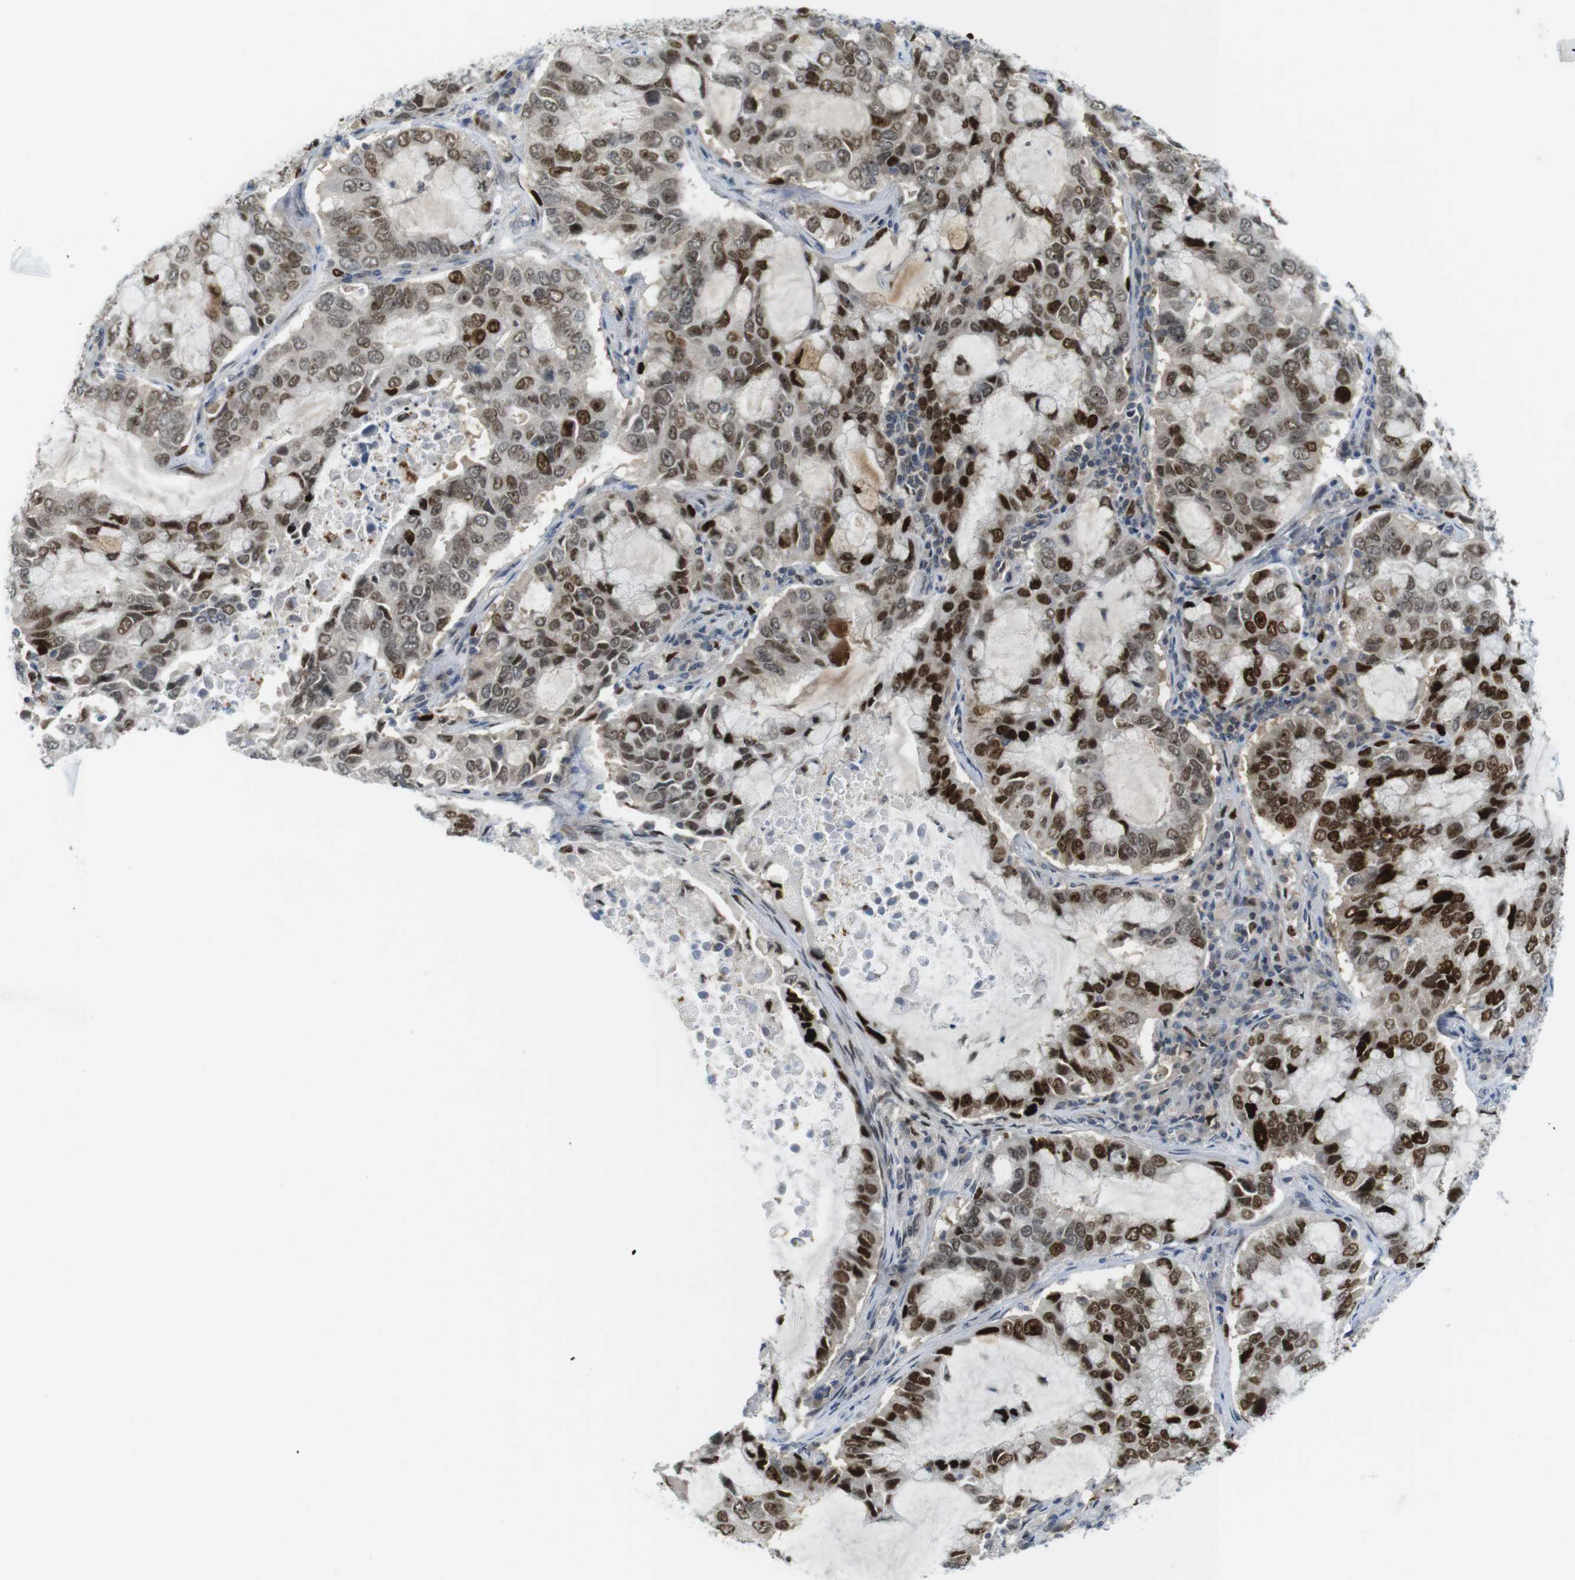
{"staining": {"intensity": "strong", "quantity": "25%-75%", "location": "nuclear"}, "tissue": "lung cancer", "cell_type": "Tumor cells", "image_type": "cancer", "snomed": [{"axis": "morphology", "description": "Adenocarcinoma, NOS"}, {"axis": "topography", "description": "Lung"}], "caption": "Immunohistochemistry (IHC) staining of lung cancer (adenocarcinoma), which reveals high levels of strong nuclear staining in about 25%-75% of tumor cells indicating strong nuclear protein staining. The staining was performed using DAB (3,3'-diaminobenzidine) (brown) for protein detection and nuclei were counterstained in hematoxylin (blue).", "gene": "RCC1", "patient": {"sex": "male", "age": 64}}